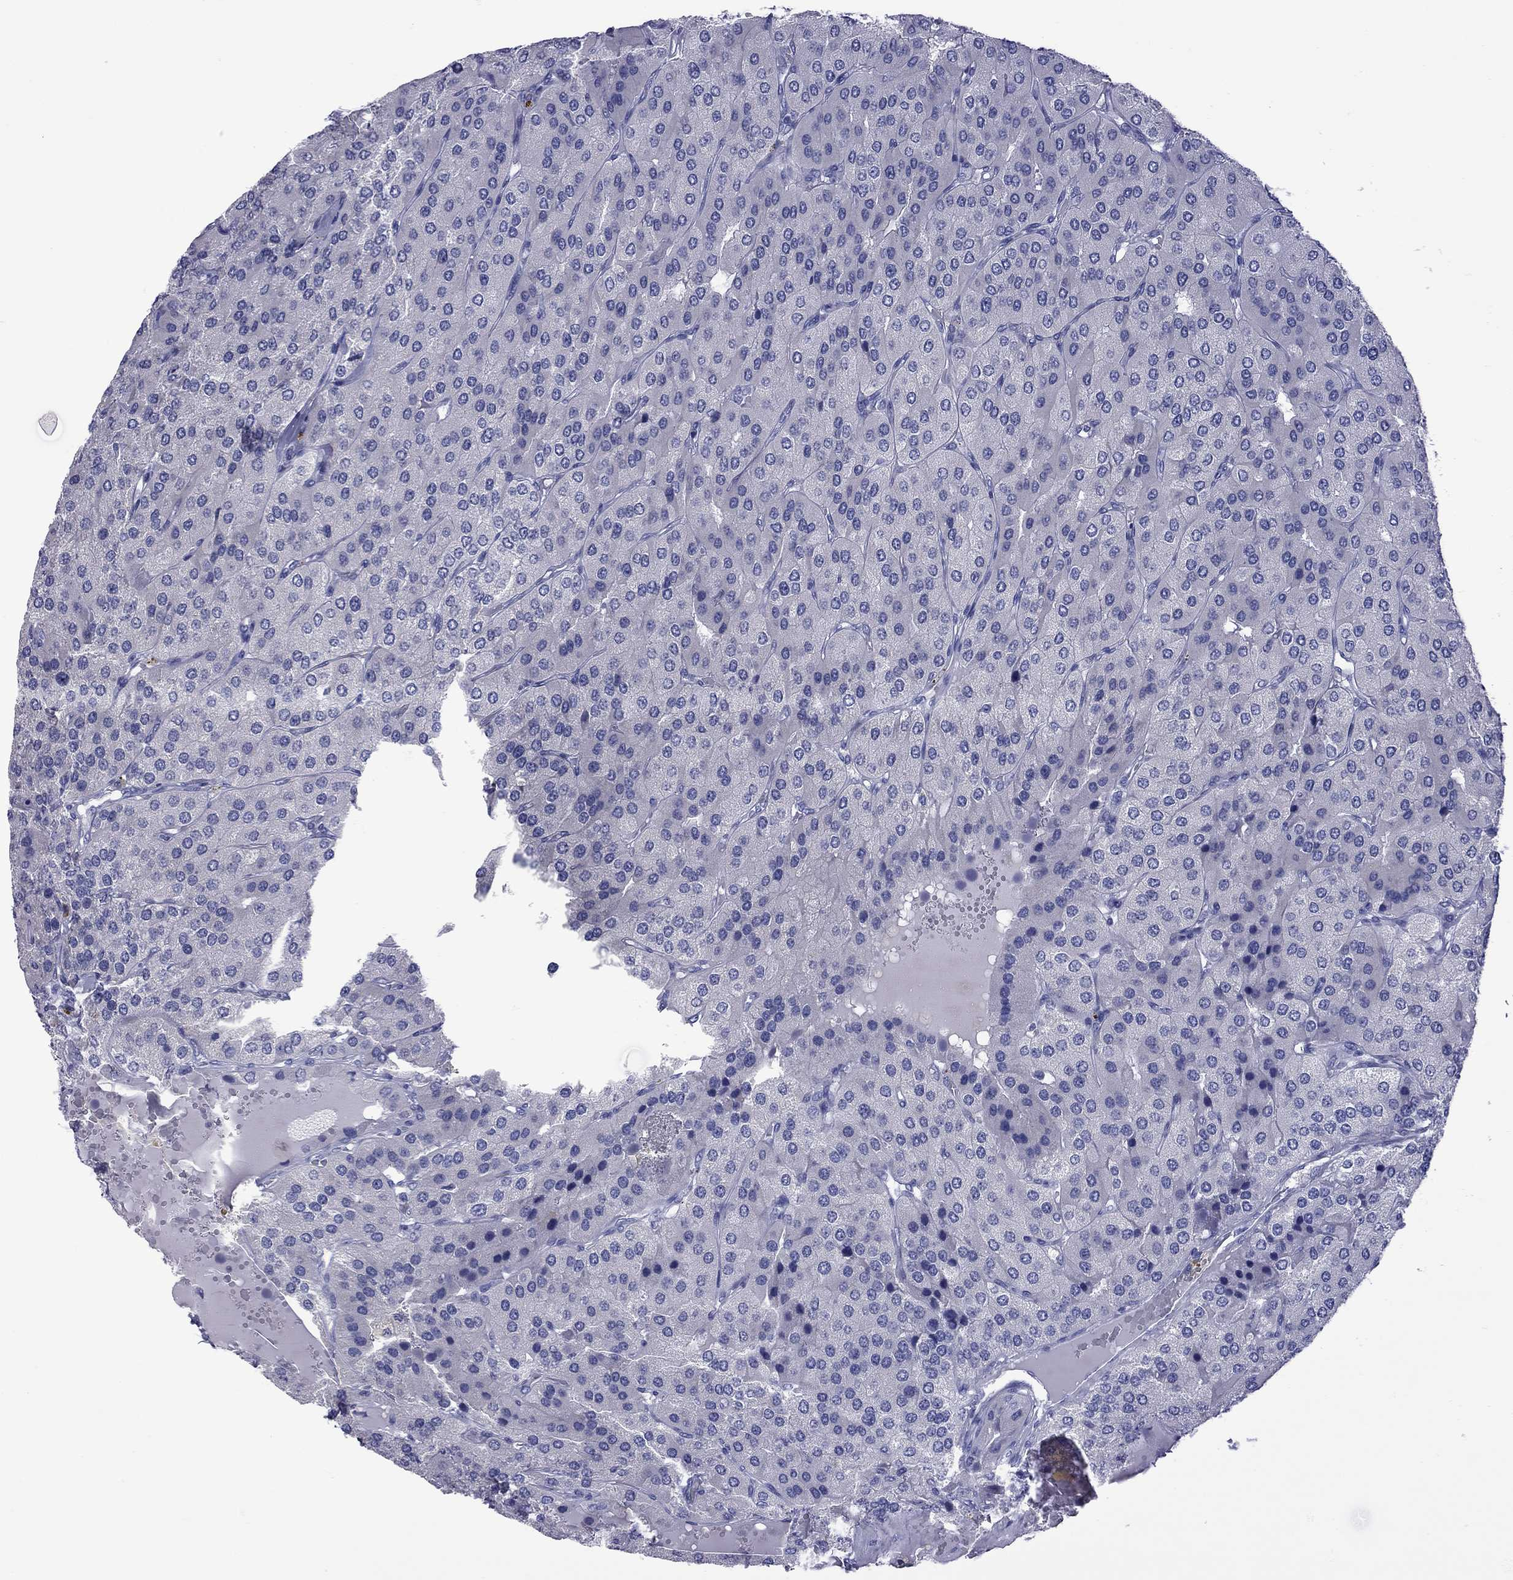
{"staining": {"intensity": "negative", "quantity": "none", "location": "none"}, "tissue": "parathyroid gland", "cell_type": "Glandular cells", "image_type": "normal", "snomed": [{"axis": "morphology", "description": "Normal tissue, NOS"}, {"axis": "morphology", "description": "Adenoma, NOS"}, {"axis": "topography", "description": "Parathyroid gland"}], "caption": "An immunohistochemistry image of unremarkable parathyroid gland is shown. There is no staining in glandular cells of parathyroid gland.", "gene": "EPPIN", "patient": {"sex": "female", "age": 86}}